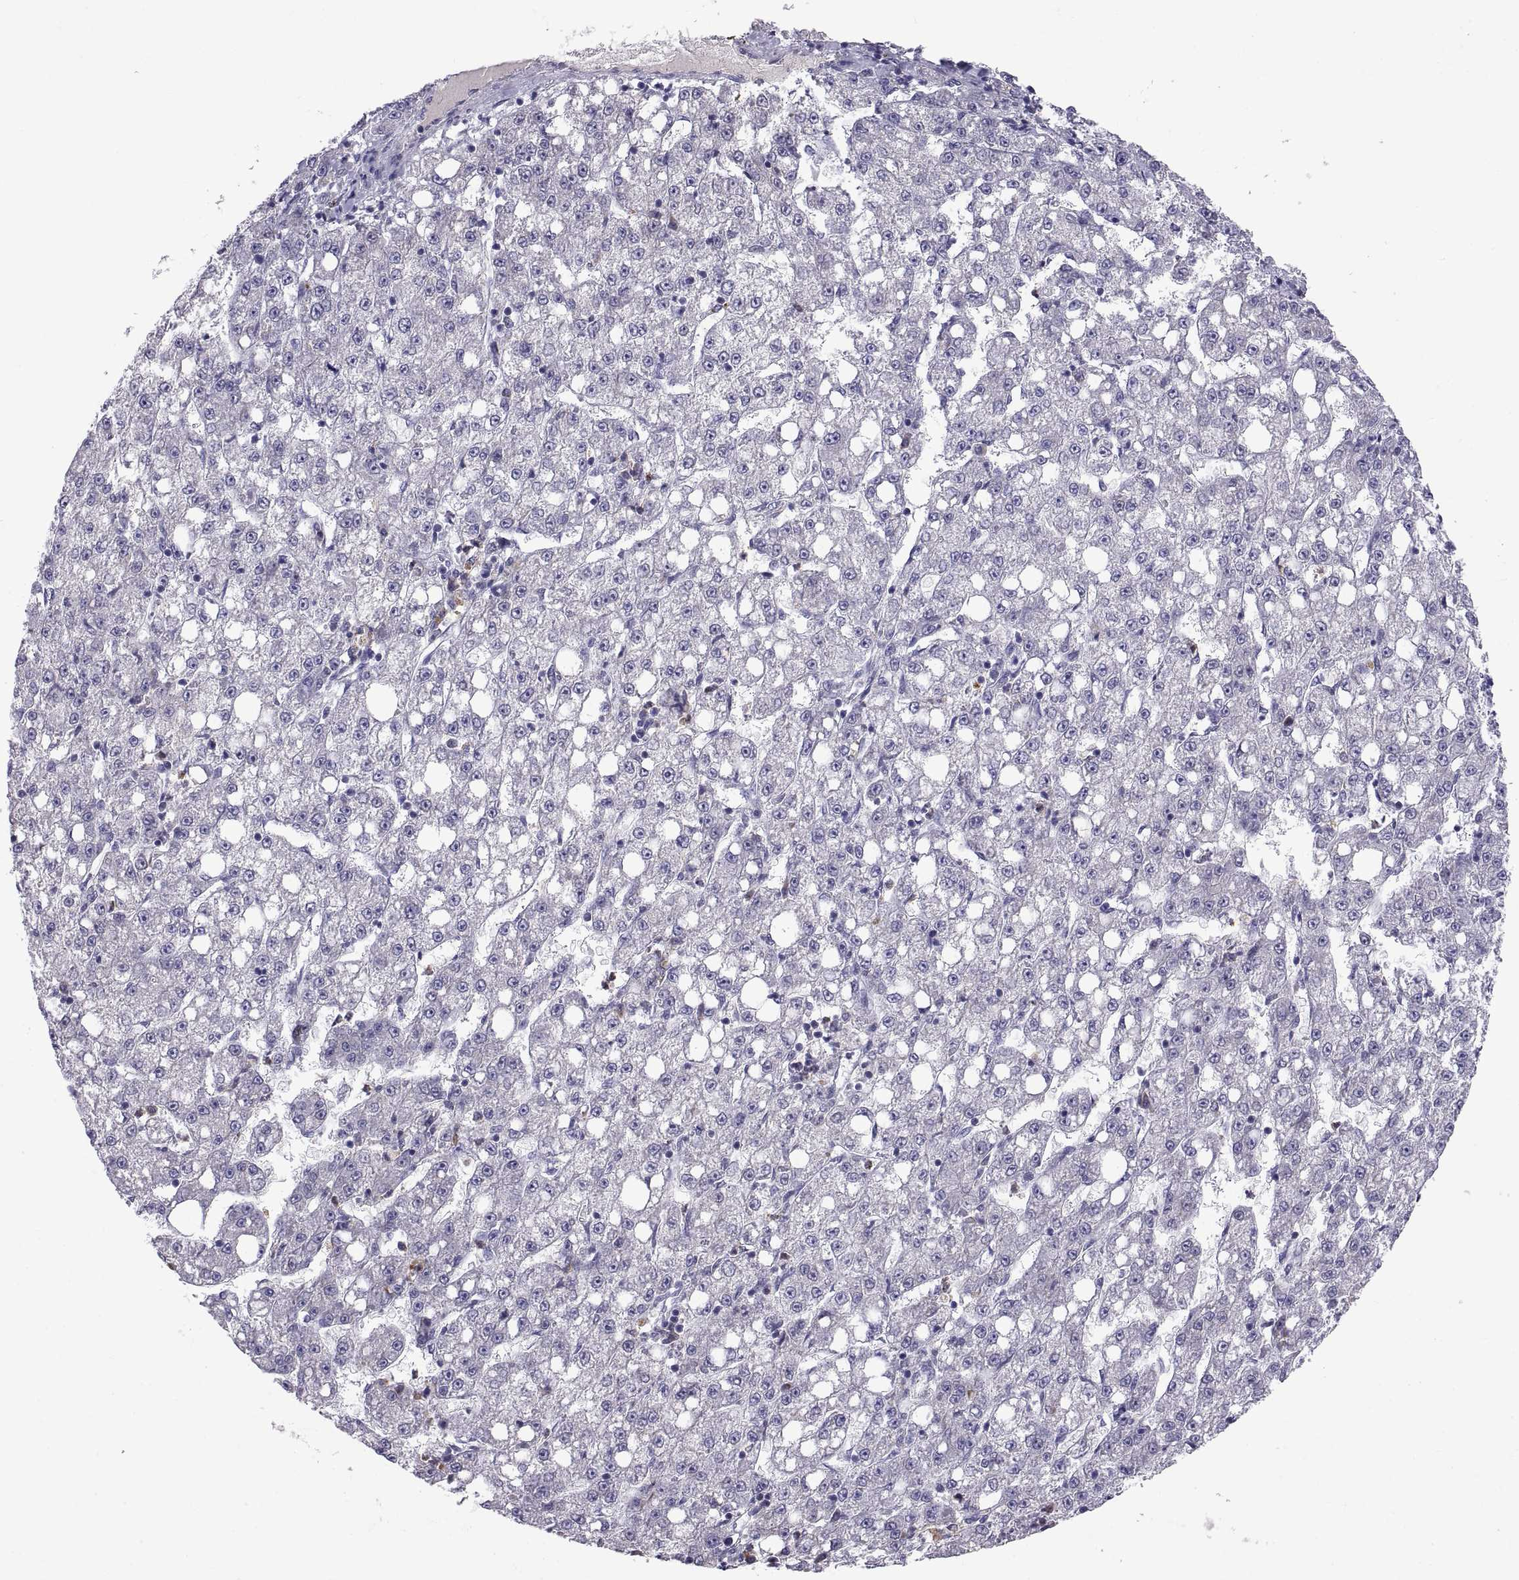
{"staining": {"intensity": "negative", "quantity": "none", "location": "none"}, "tissue": "liver cancer", "cell_type": "Tumor cells", "image_type": "cancer", "snomed": [{"axis": "morphology", "description": "Carcinoma, Hepatocellular, NOS"}, {"axis": "topography", "description": "Liver"}], "caption": "Tumor cells are negative for protein expression in human hepatocellular carcinoma (liver).", "gene": "PKP1", "patient": {"sex": "female", "age": 65}}